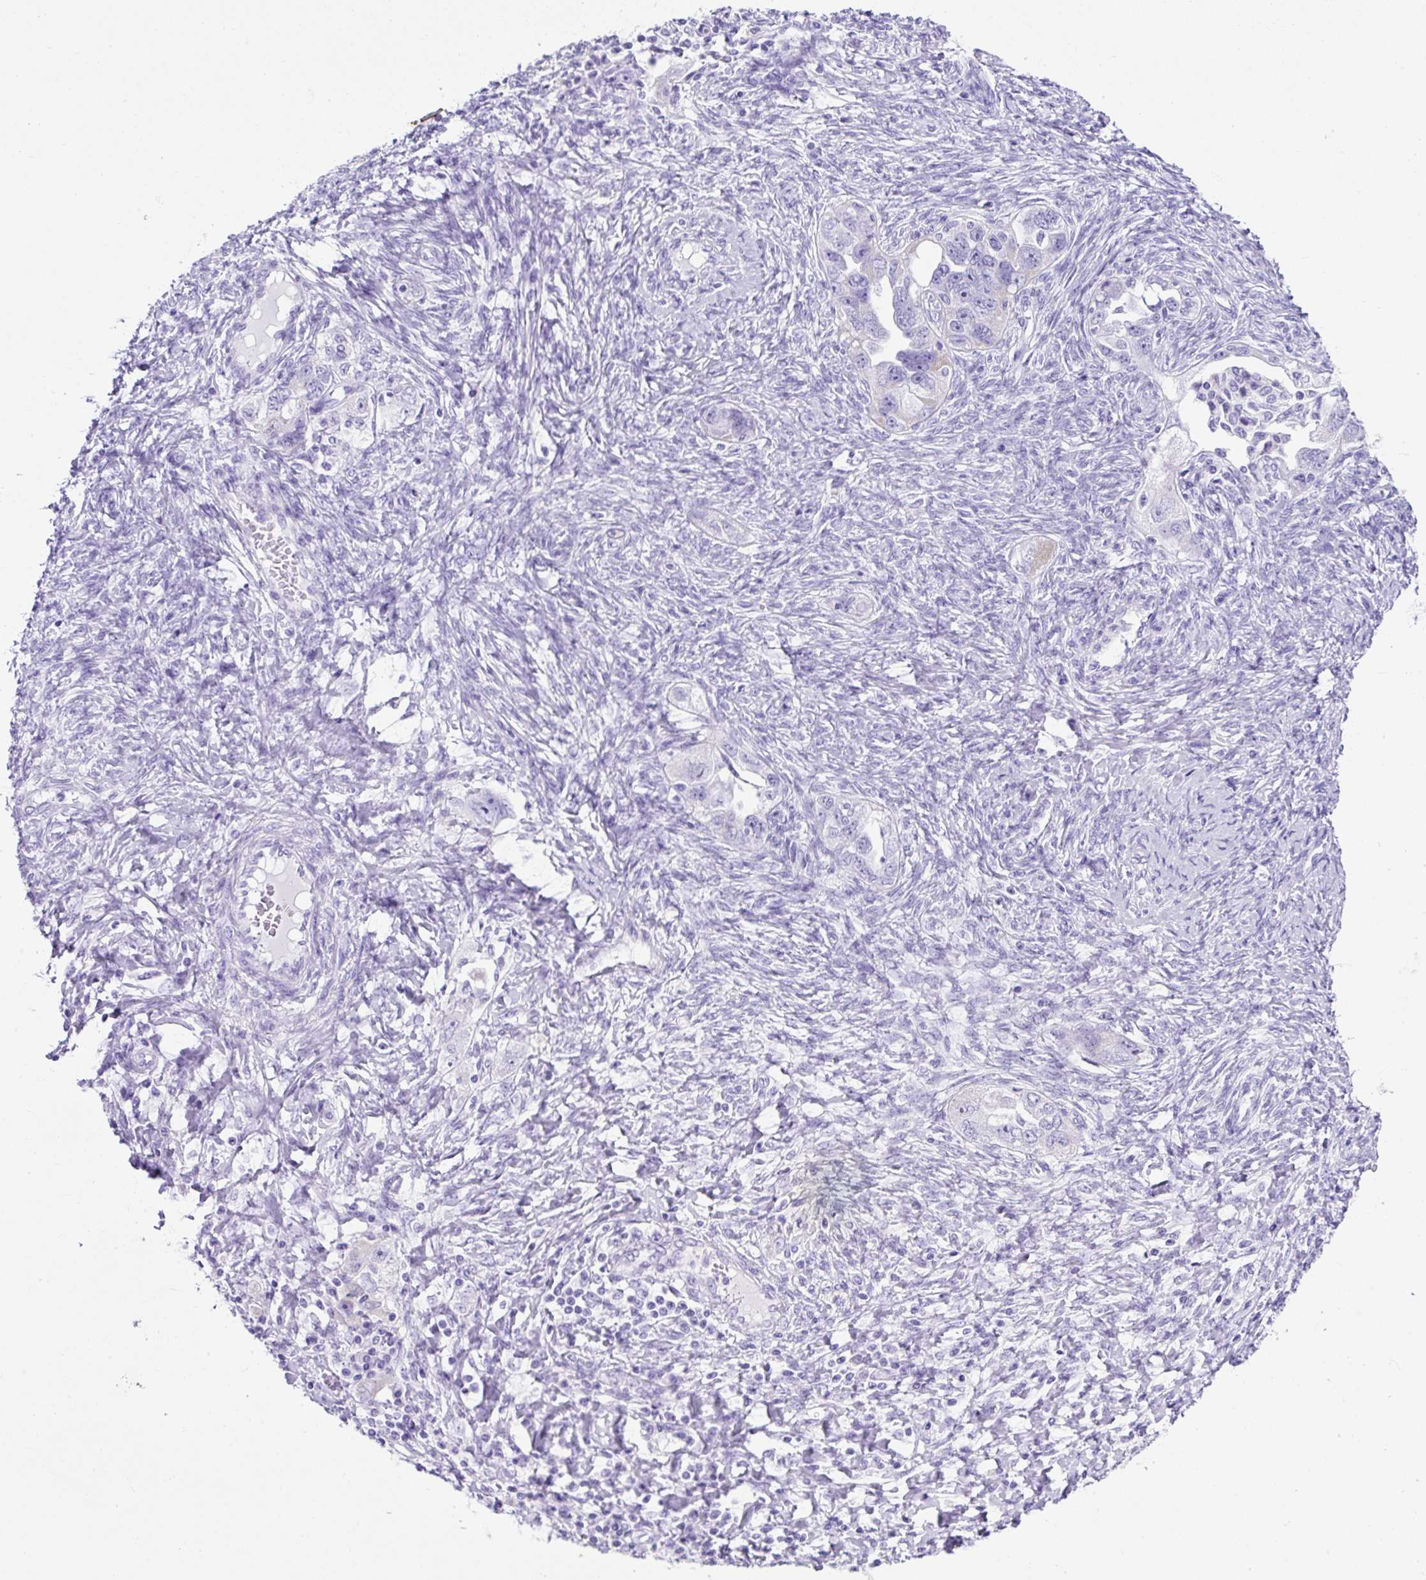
{"staining": {"intensity": "negative", "quantity": "none", "location": "none"}, "tissue": "ovarian cancer", "cell_type": "Tumor cells", "image_type": "cancer", "snomed": [{"axis": "morphology", "description": "Carcinoma, NOS"}, {"axis": "morphology", "description": "Cystadenocarcinoma, serous, NOS"}, {"axis": "topography", "description": "Ovary"}], "caption": "Image shows no significant protein staining in tumor cells of serous cystadenocarcinoma (ovarian).", "gene": "KRT12", "patient": {"sex": "female", "age": 69}}